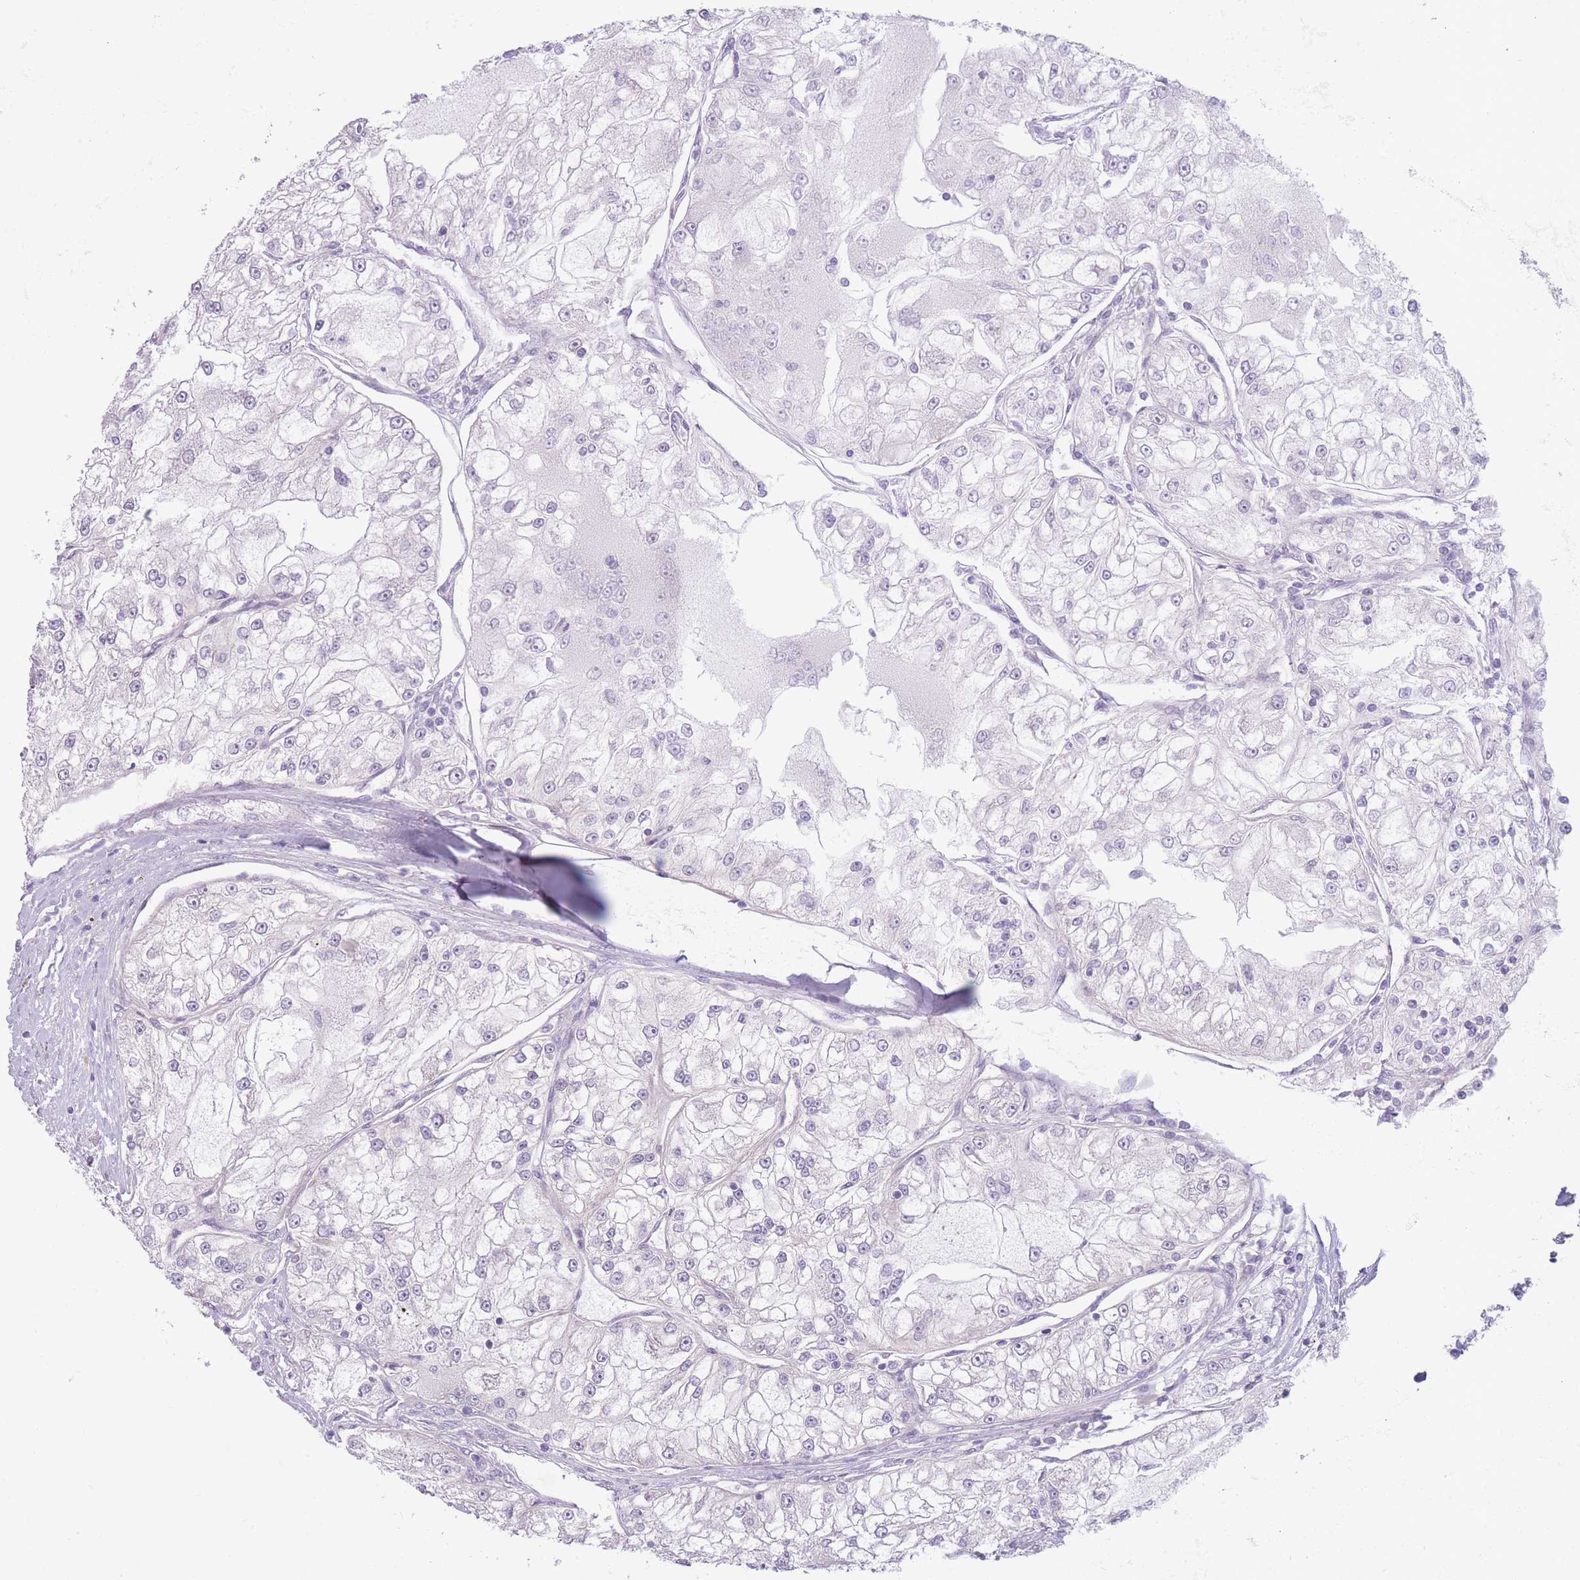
{"staining": {"intensity": "negative", "quantity": "none", "location": "none"}, "tissue": "renal cancer", "cell_type": "Tumor cells", "image_type": "cancer", "snomed": [{"axis": "morphology", "description": "Adenocarcinoma, NOS"}, {"axis": "topography", "description": "Kidney"}], "caption": "Immunohistochemistry (IHC) histopathology image of neoplastic tissue: human adenocarcinoma (renal) stained with DAB (3,3'-diaminobenzidine) reveals no significant protein staining in tumor cells.", "gene": "ZNF439", "patient": {"sex": "female", "age": 72}}